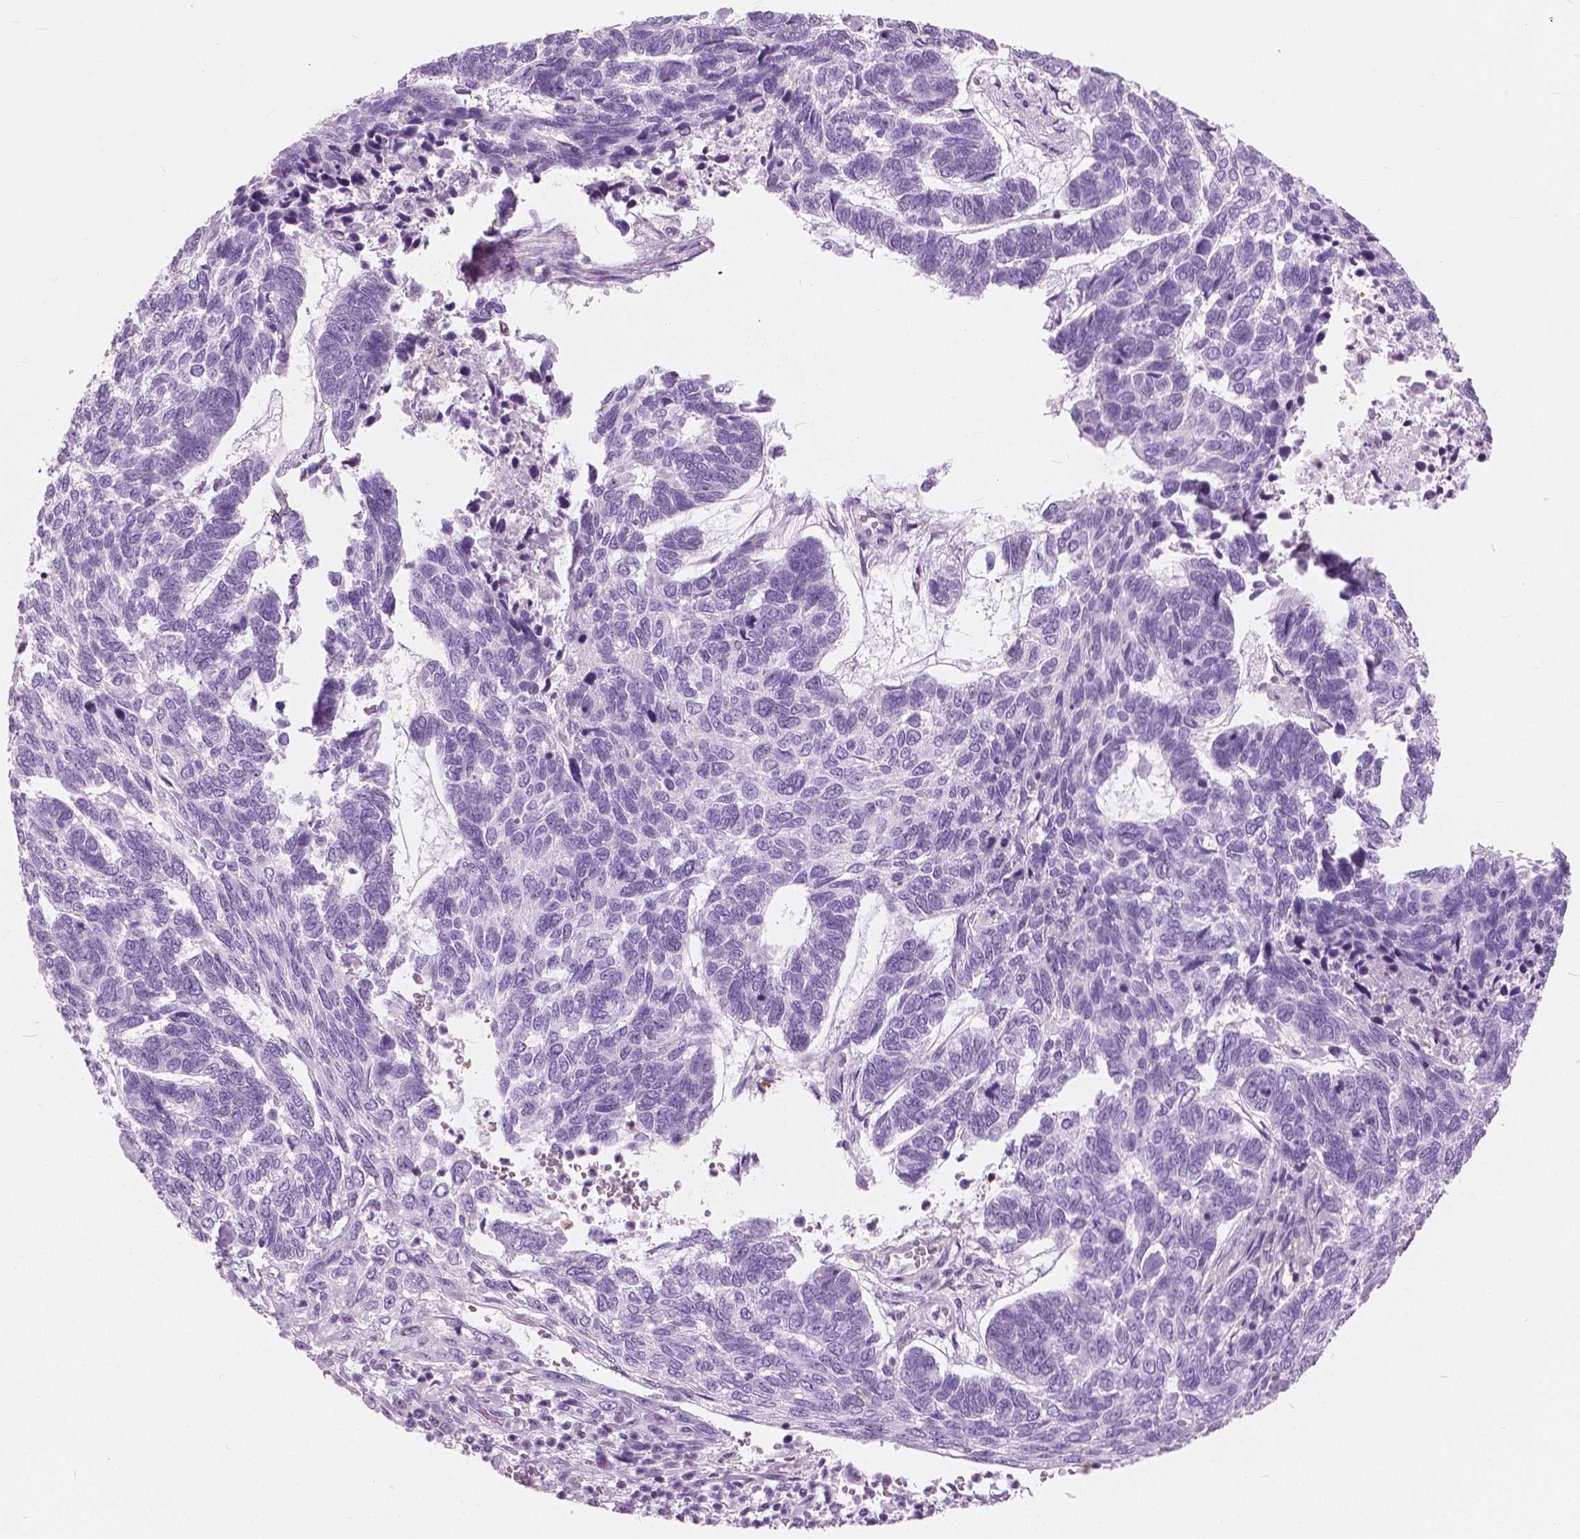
{"staining": {"intensity": "negative", "quantity": "none", "location": "none"}, "tissue": "skin cancer", "cell_type": "Tumor cells", "image_type": "cancer", "snomed": [{"axis": "morphology", "description": "Basal cell carcinoma"}, {"axis": "topography", "description": "Skin"}], "caption": "Basal cell carcinoma (skin) stained for a protein using immunohistochemistry (IHC) reveals no expression tumor cells.", "gene": "GALM", "patient": {"sex": "female", "age": 65}}